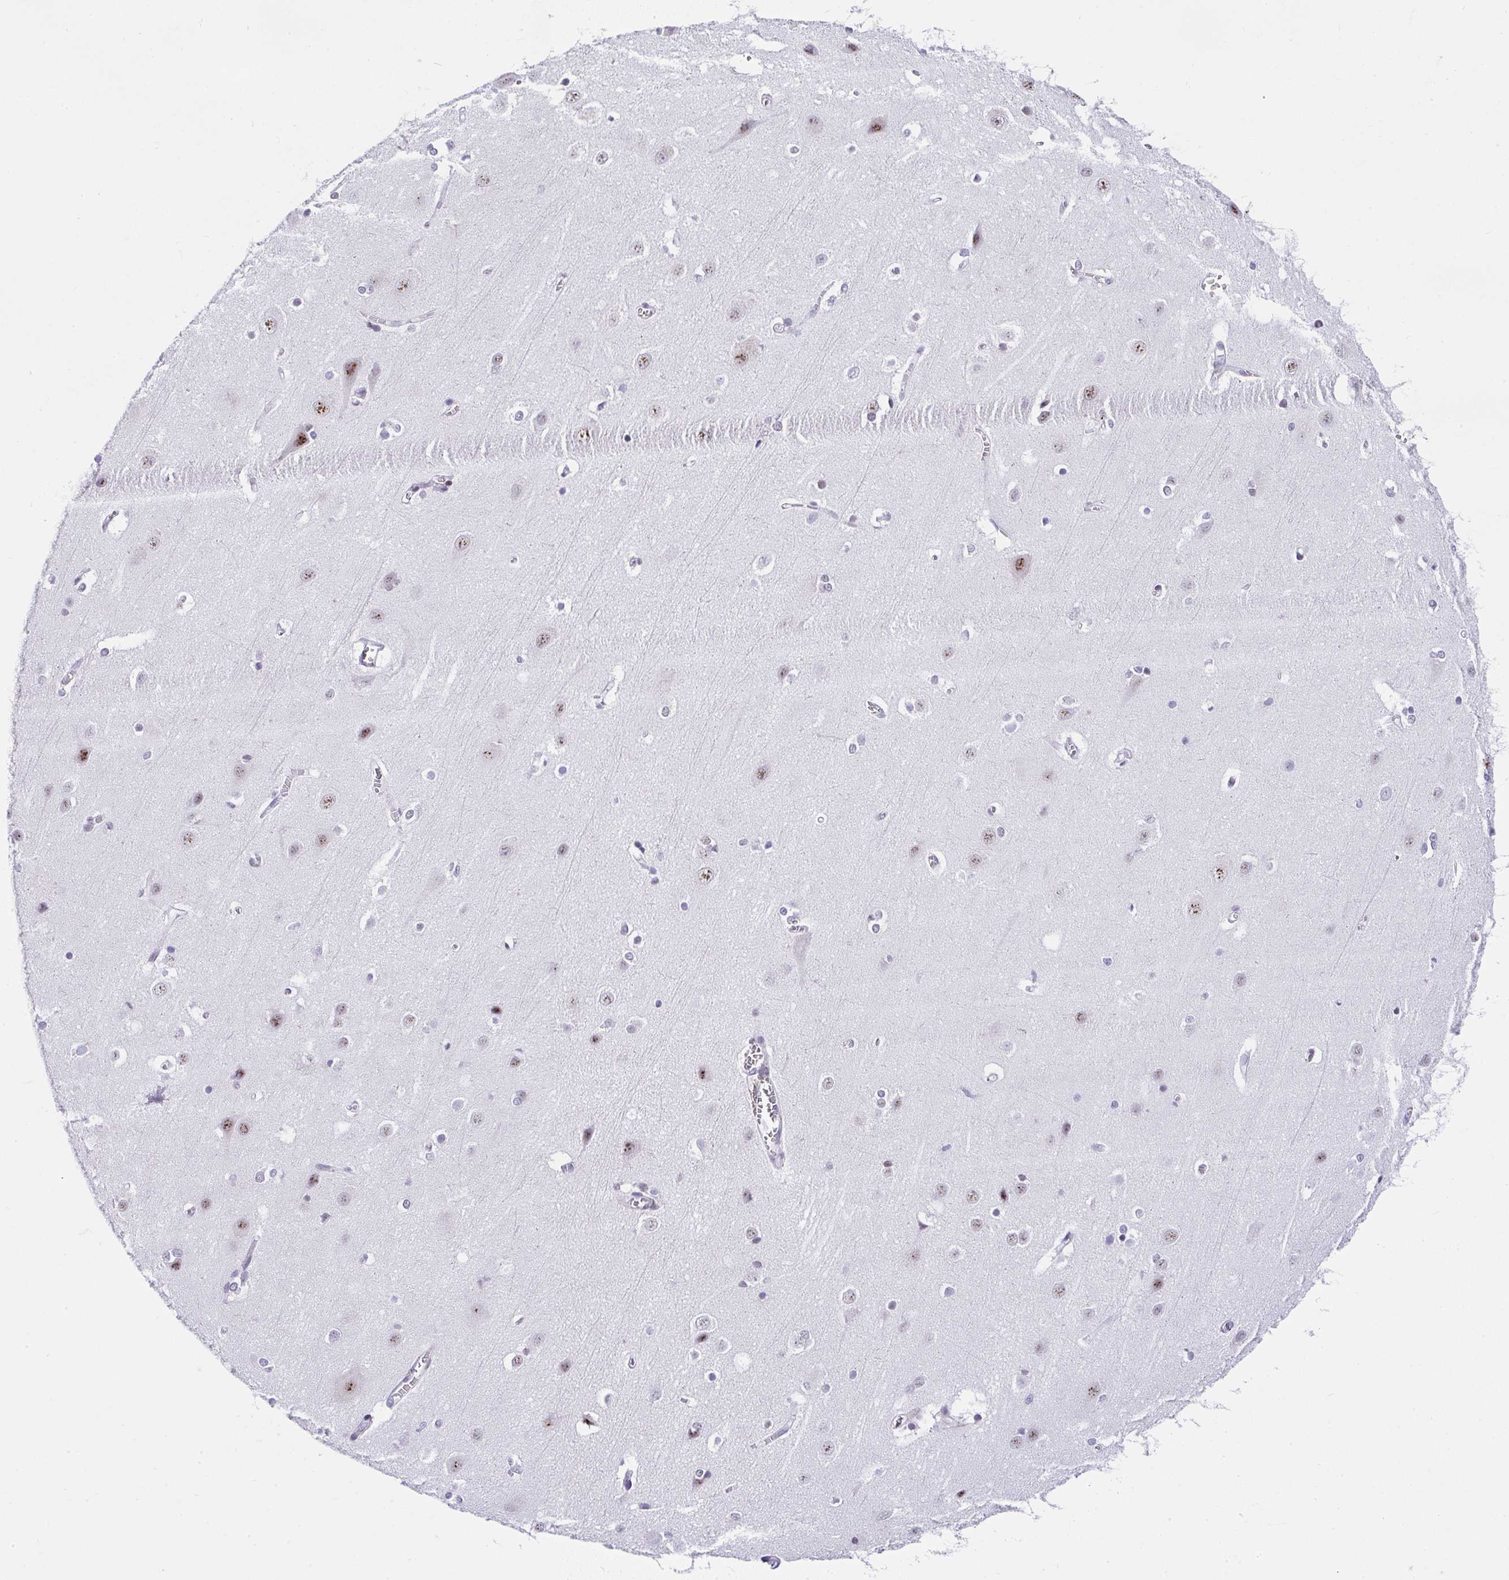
{"staining": {"intensity": "negative", "quantity": "none", "location": "none"}, "tissue": "cerebral cortex", "cell_type": "Endothelial cells", "image_type": "normal", "snomed": [{"axis": "morphology", "description": "Normal tissue, NOS"}, {"axis": "topography", "description": "Cerebral cortex"}], "caption": "Immunohistochemistry (IHC) of benign human cerebral cortex demonstrates no staining in endothelial cells. The staining was performed using DAB (3,3'-diaminobenzidine) to visualize the protein expression in brown, while the nuclei were stained in blue with hematoxylin (Magnification: 20x).", "gene": "NR1D2", "patient": {"sex": "male", "age": 37}}